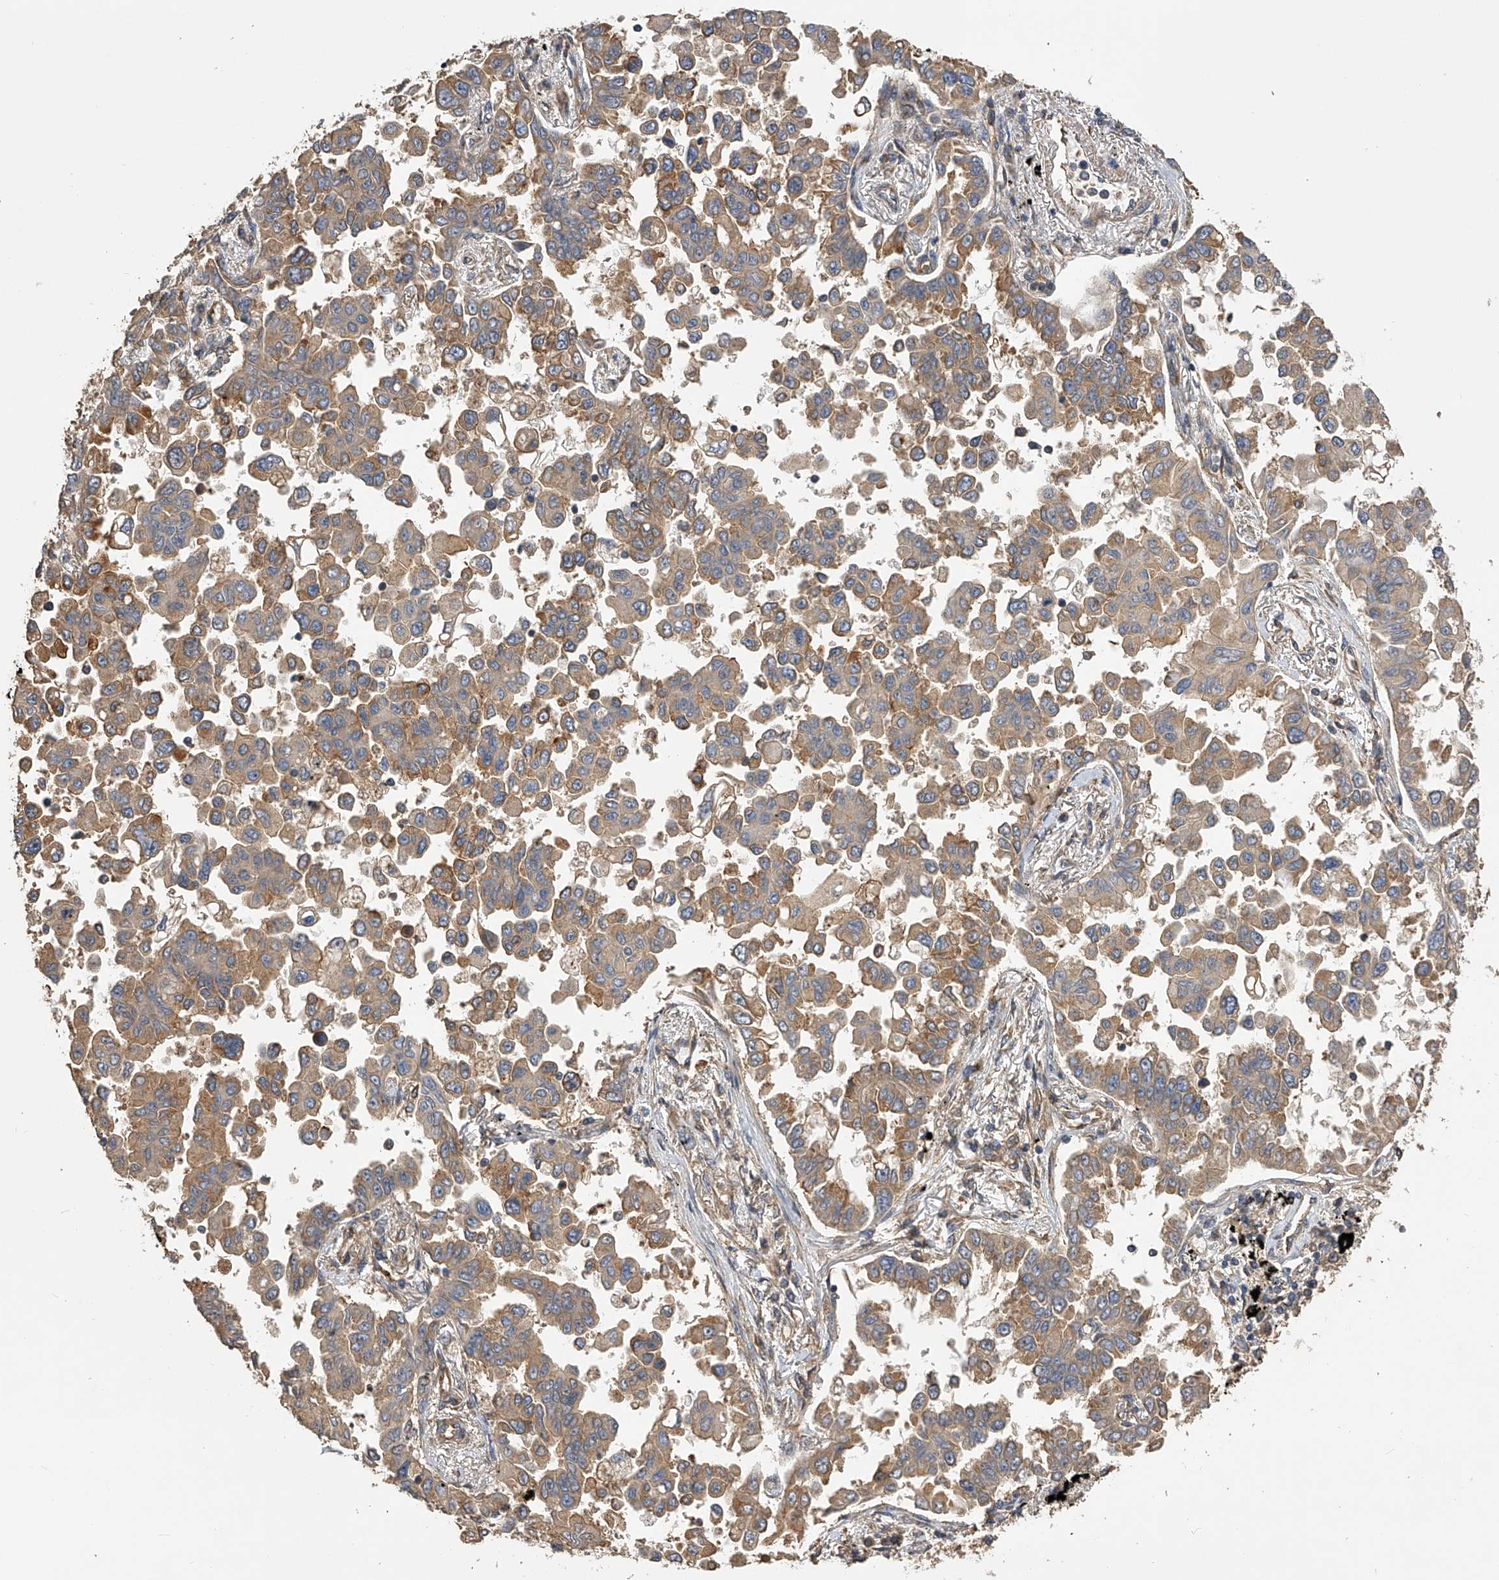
{"staining": {"intensity": "moderate", "quantity": ">75%", "location": "cytoplasmic/membranous"}, "tissue": "lung cancer", "cell_type": "Tumor cells", "image_type": "cancer", "snomed": [{"axis": "morphology", "description": "Adenocarcinoma, NOS"}, {"axis": "topography", "description": "Lung"}], "caption": "Immunohistochemical staining of human adenocarcinoma (lung) displays medium levels of moderate cytoplasmic/membranous staining in about >75% of tumor cells. Immunohistochemistry (ihc) stains the protein of interest in brown and the nuclei are stained blue.", "gene": "PTPRA", "patient": {"sex": "female", "age": 67}}